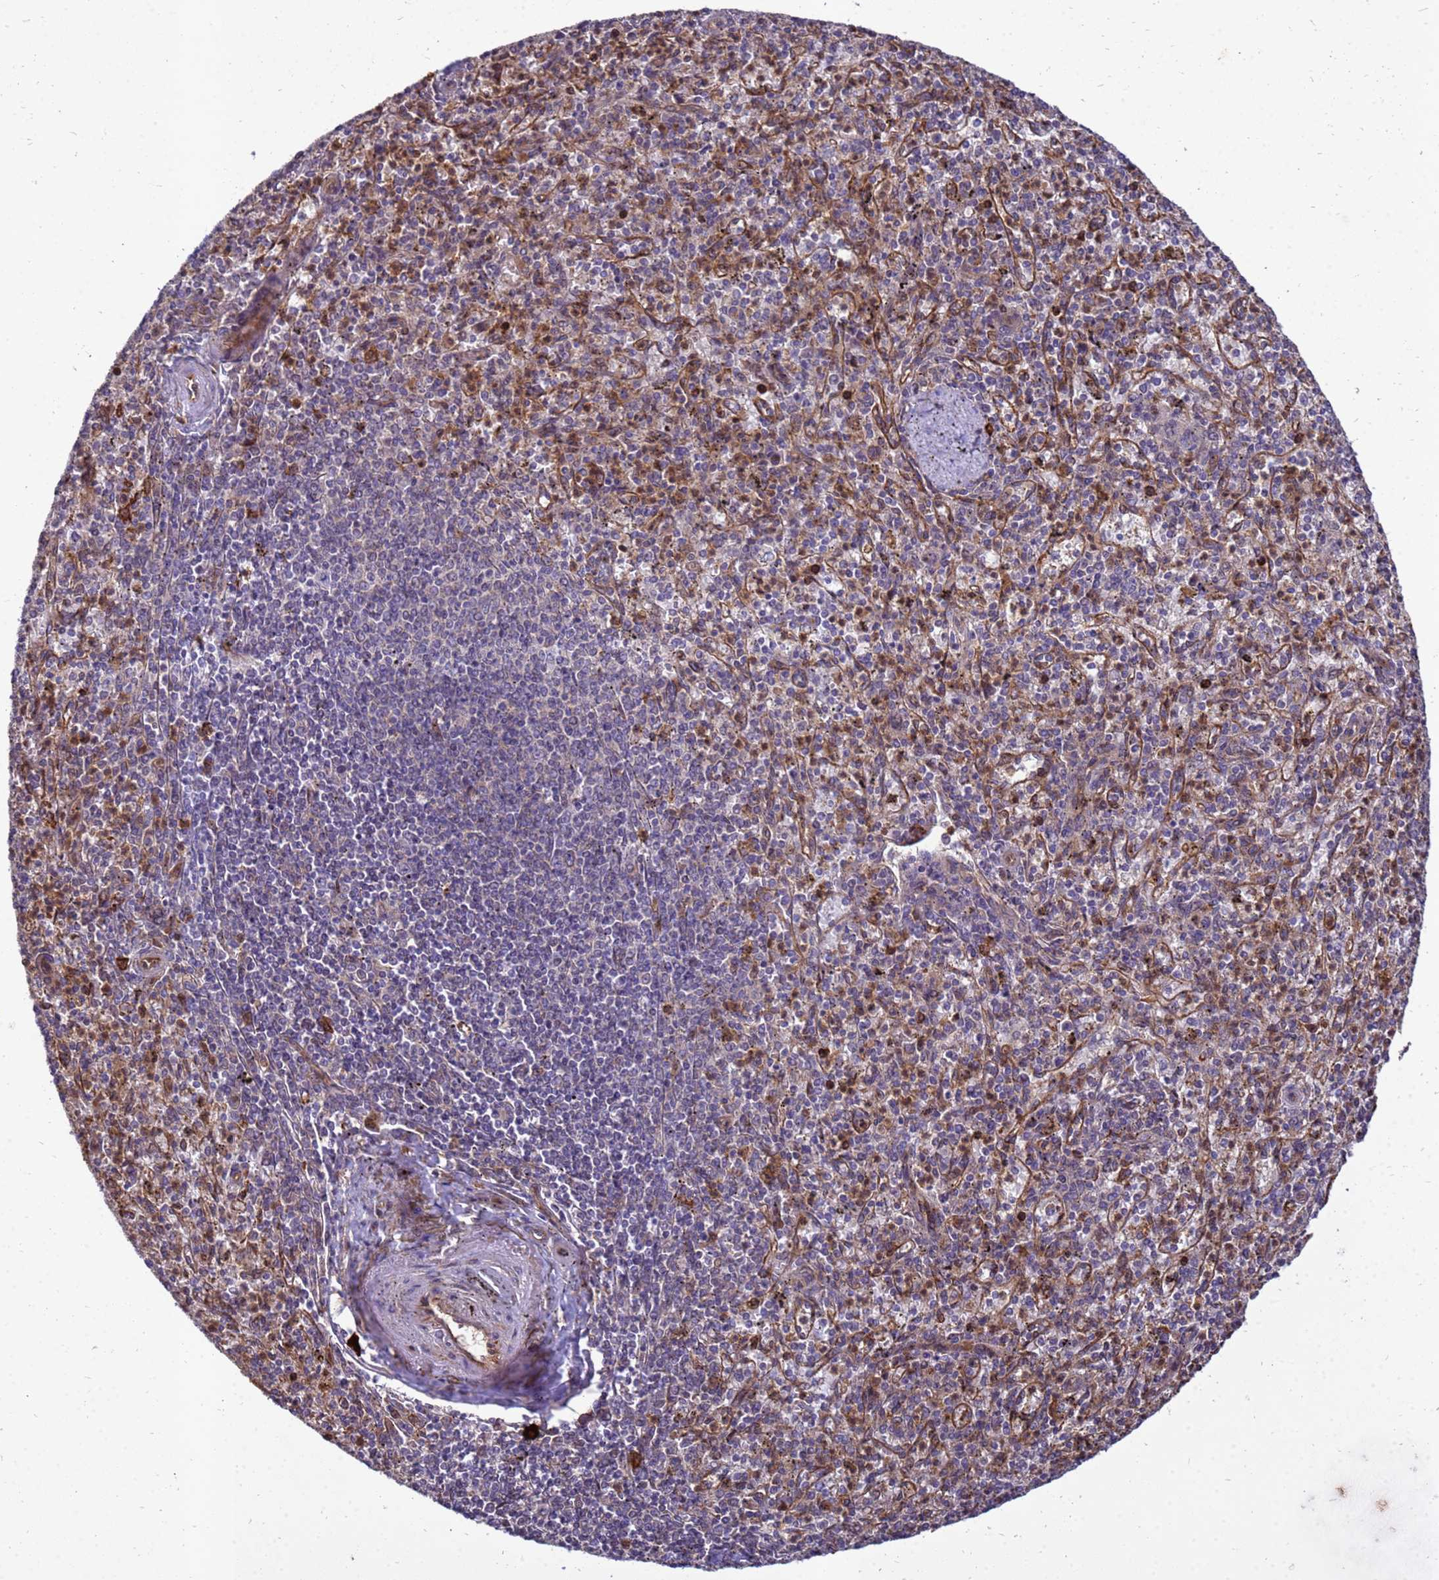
{"staining": {"intensity": "negative", "quantity": "none", "location": "none"}, "tissue": "spleen", "cell_type": "Cells in red pulp", "image_type": "normal", "snomed": [{"axis": "morphology", "description": "Normal tissue, NOS"}, {"axis": "topography", "description": "Spleen"}], "caption": "Spleen stained for a protein using immunohistochemistry (IHC) reveals no positivity cells in red pulp.", "gene": "RNF215", "patient": {"sex": "male", "age": 72}}